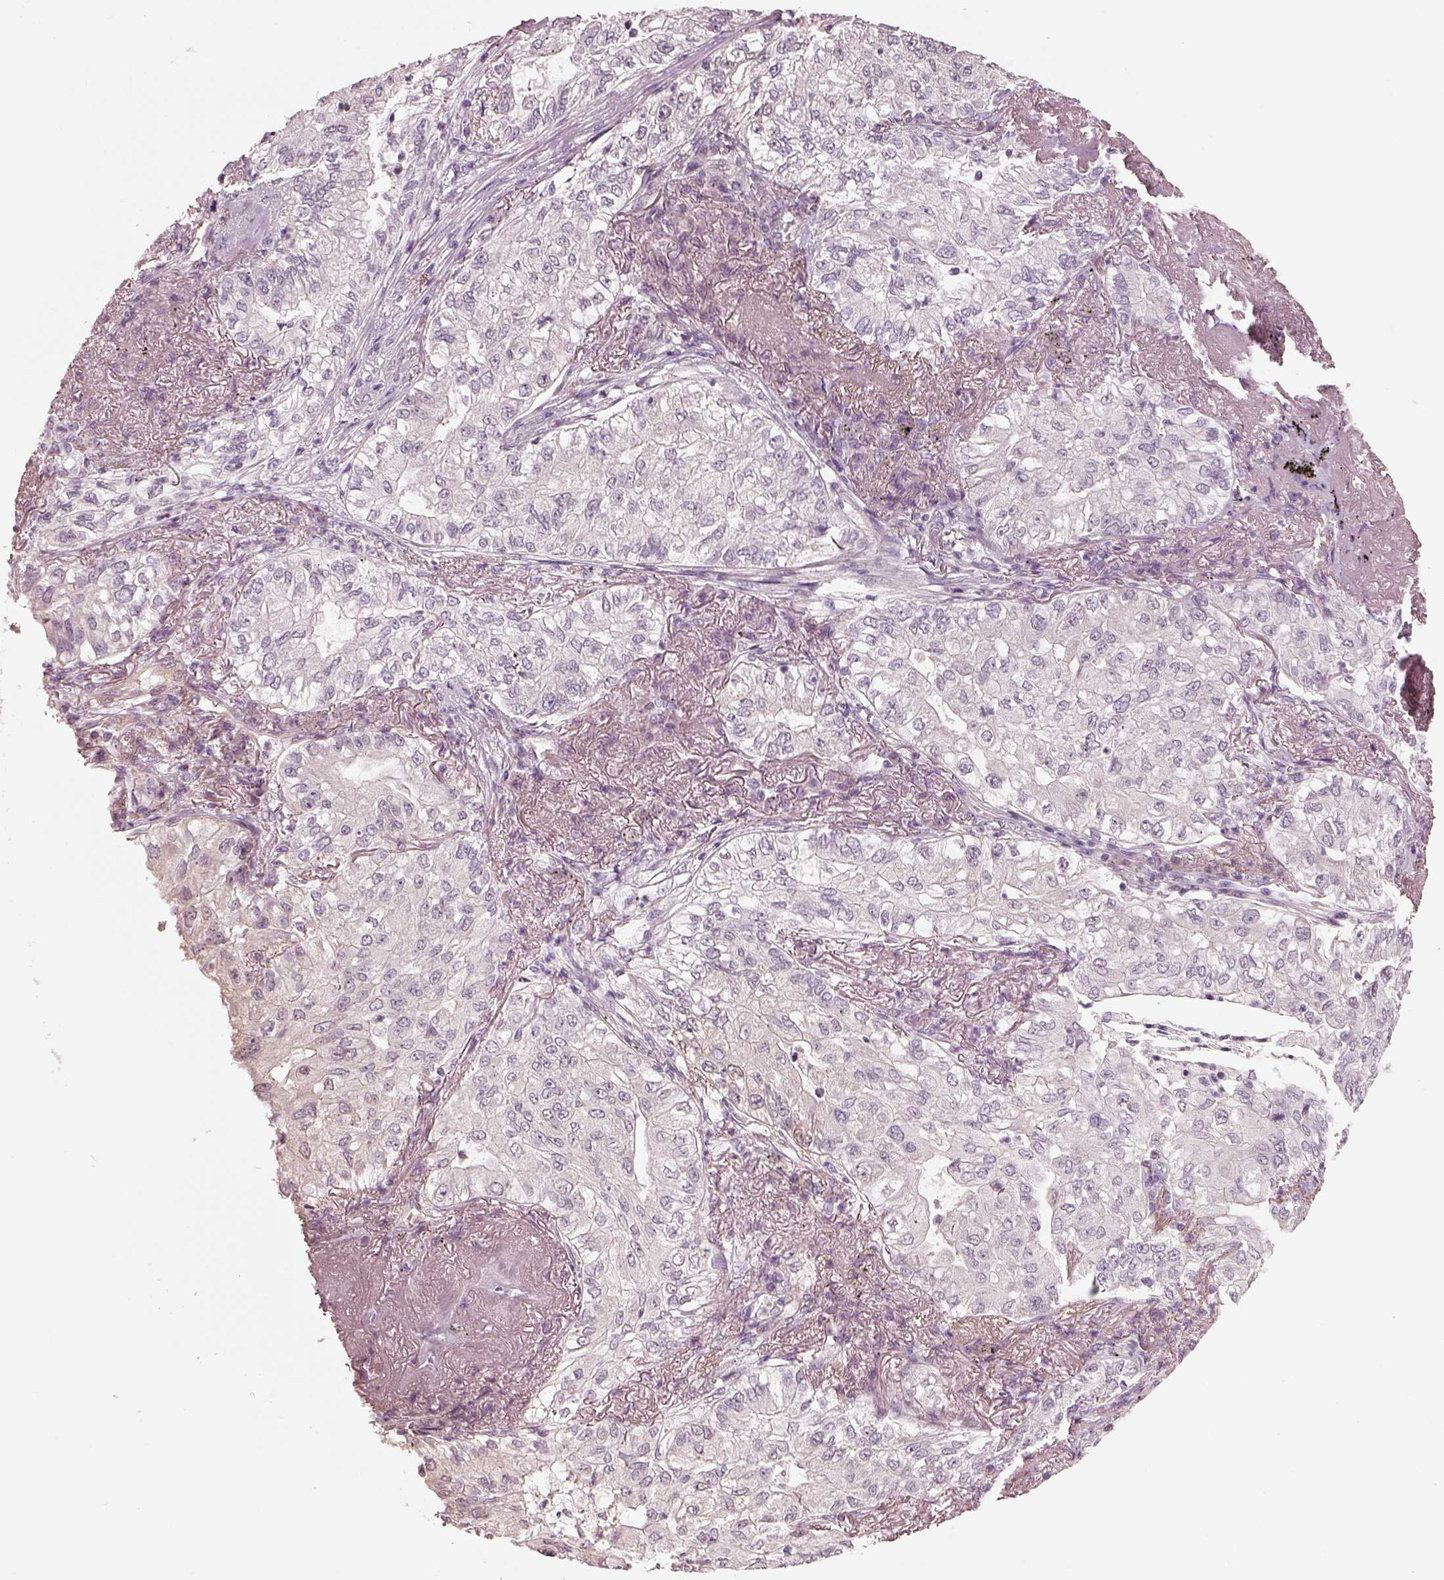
{"staining": {"intensity": "negative", "quantity": "none", "location": "none"}, "tissue": "lung cancer", "cell_type": "Tumor cells", "image_type": "cancer", "snomed": [{"axis": "morphology", "description": "Adenocarcinoma, NOS"}, {"axis": "topography", "description": "Lung"}], "caption": "Immunohistochemistry of human lung cancer (adenocarcinoma) shows no staining in tumor cells.", "gene": "EGR4", "patient": {"sex": "female", "age": 73}}